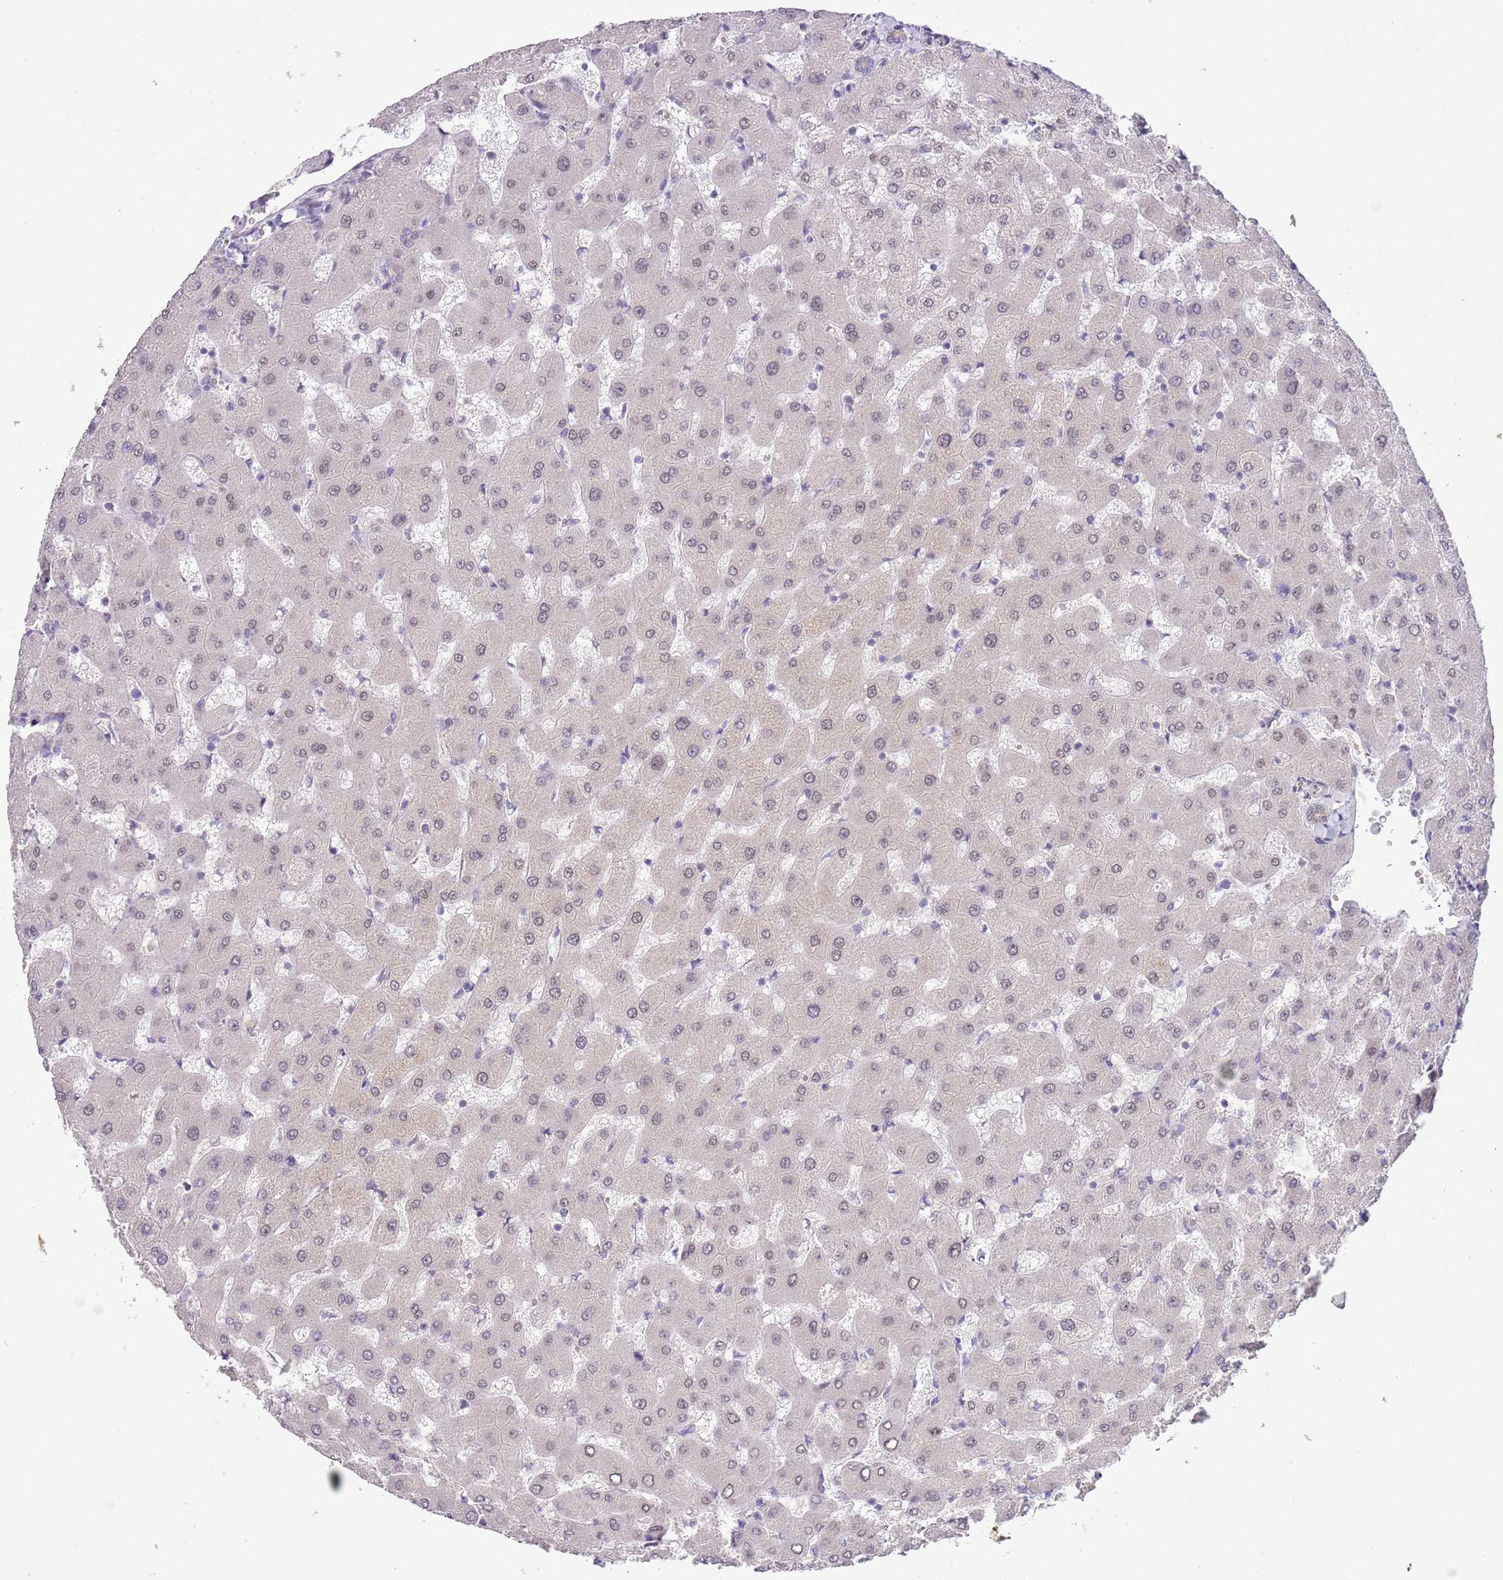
{"staining": {"intensity": "negative", "quantity": "none", "location": "none"}, "tissue": "liver", "cell_type": "Cholangiocytes", "image_type": "normal", "snomed": [{"axis": "morphology", "description": "Normal tissue, NOS"}, {"axis": "topography", "description": "Liver"}], "caption": "Cholangiocytes show no significant protein positivity in unremarkable liver.", "gene": "CCND2", "patient": {"sex": "female", "age": 63}}